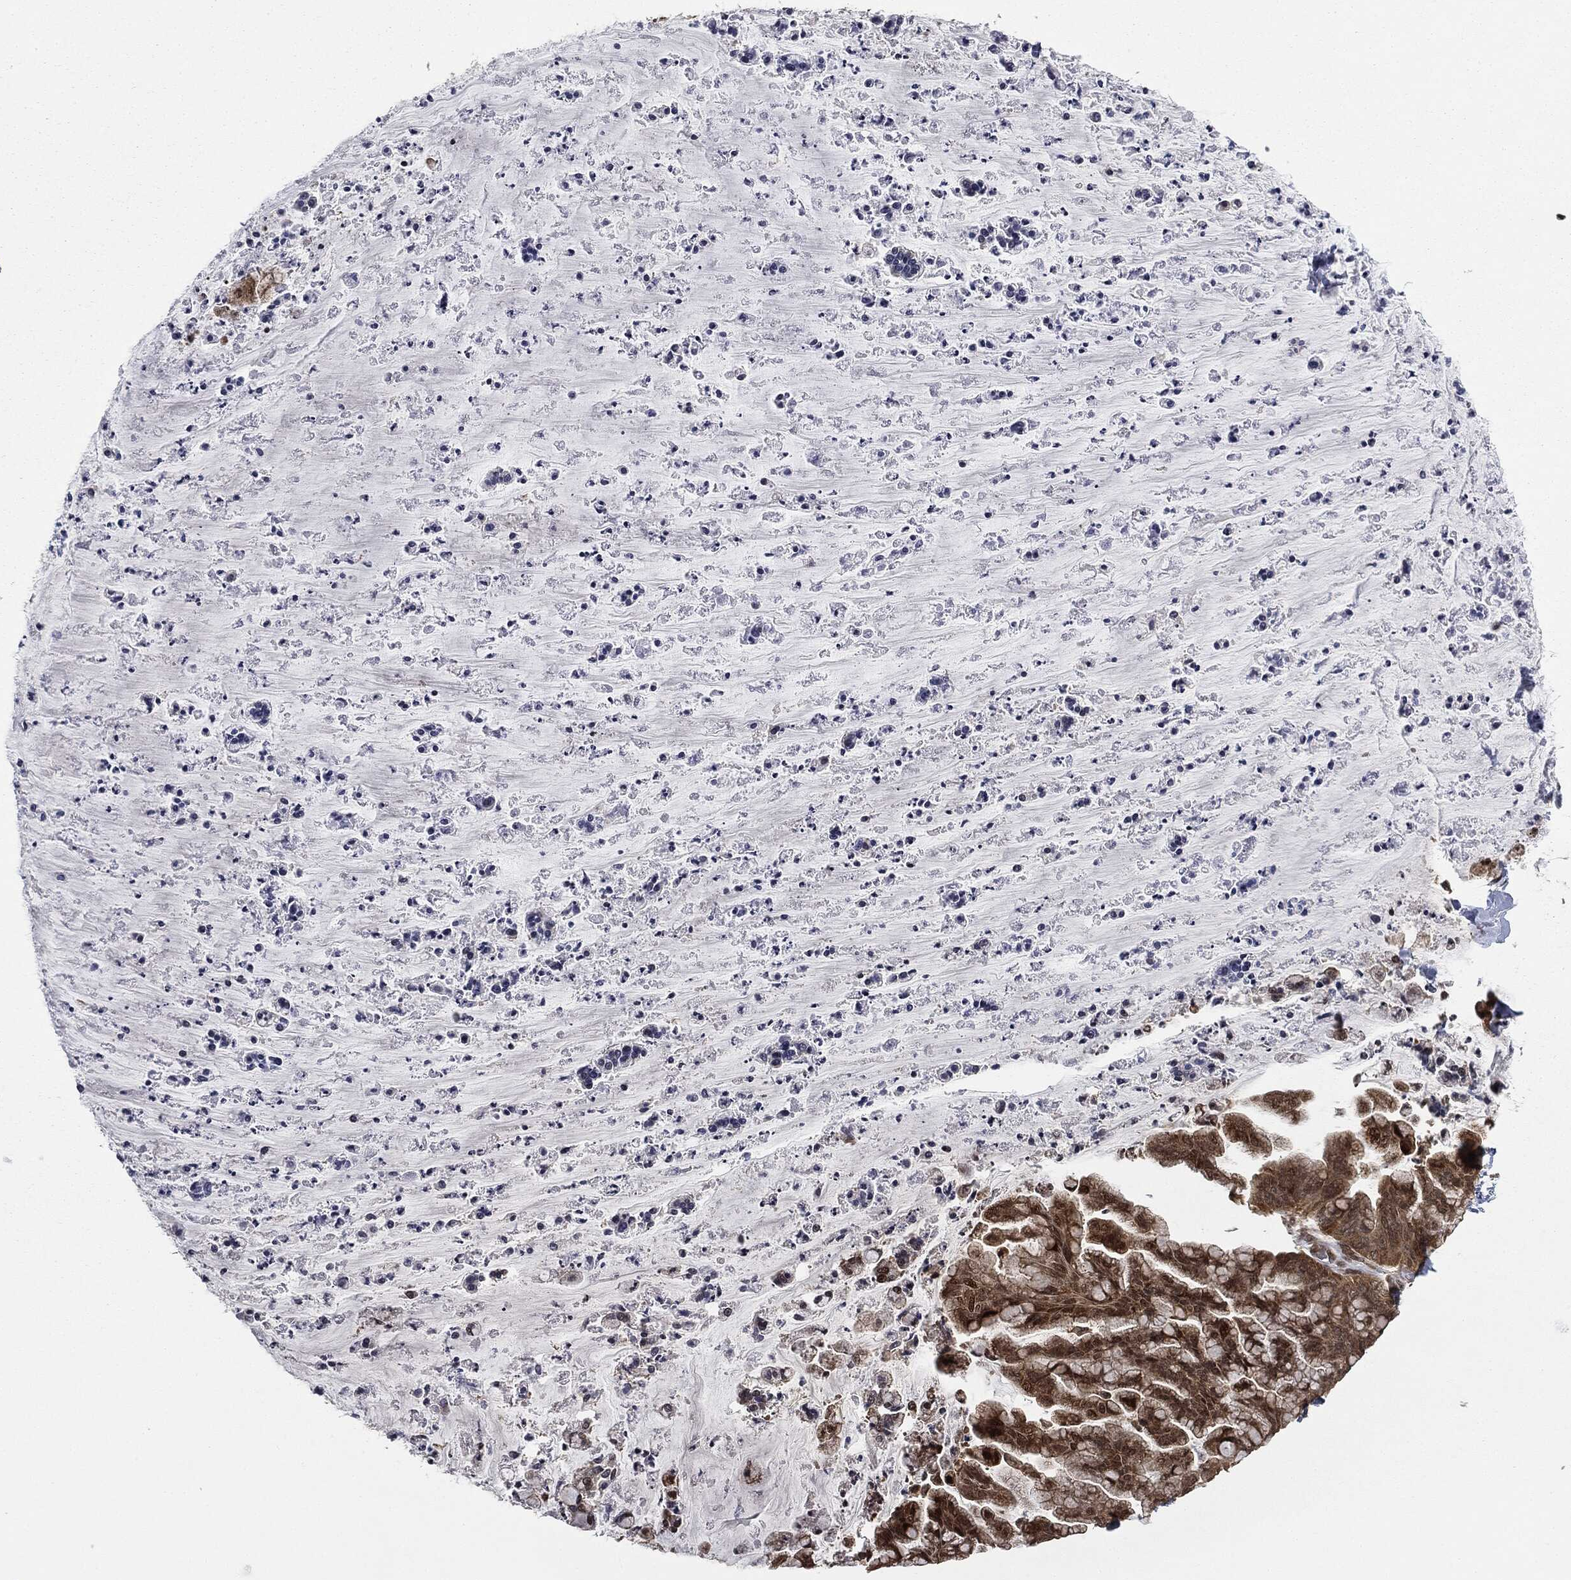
{"staining": {"intensity": "moderate", "quantity": ">75%", "location": "cytoplasmic/membranous,nuclear"}, "tissue": "ovarian cancer", "cell_type": "Tumor cells", "image_type": "cancer", "snomed": [{"axis": "morphology", "description": "Cystadenocarcinoma, mucinous, NOS"}, {"axis": "topography", "description": "Ovary"}], "caption": "This is a micrograph of IHC staining of ovarian cancer (mucinous cystadenocarcinoma), which shows moderate staining in the cytoplasmic/membranous and nuclear of tumor cells.", "gene": "TBC1D22A", "patient": {"sex": "female", "age": 67}}